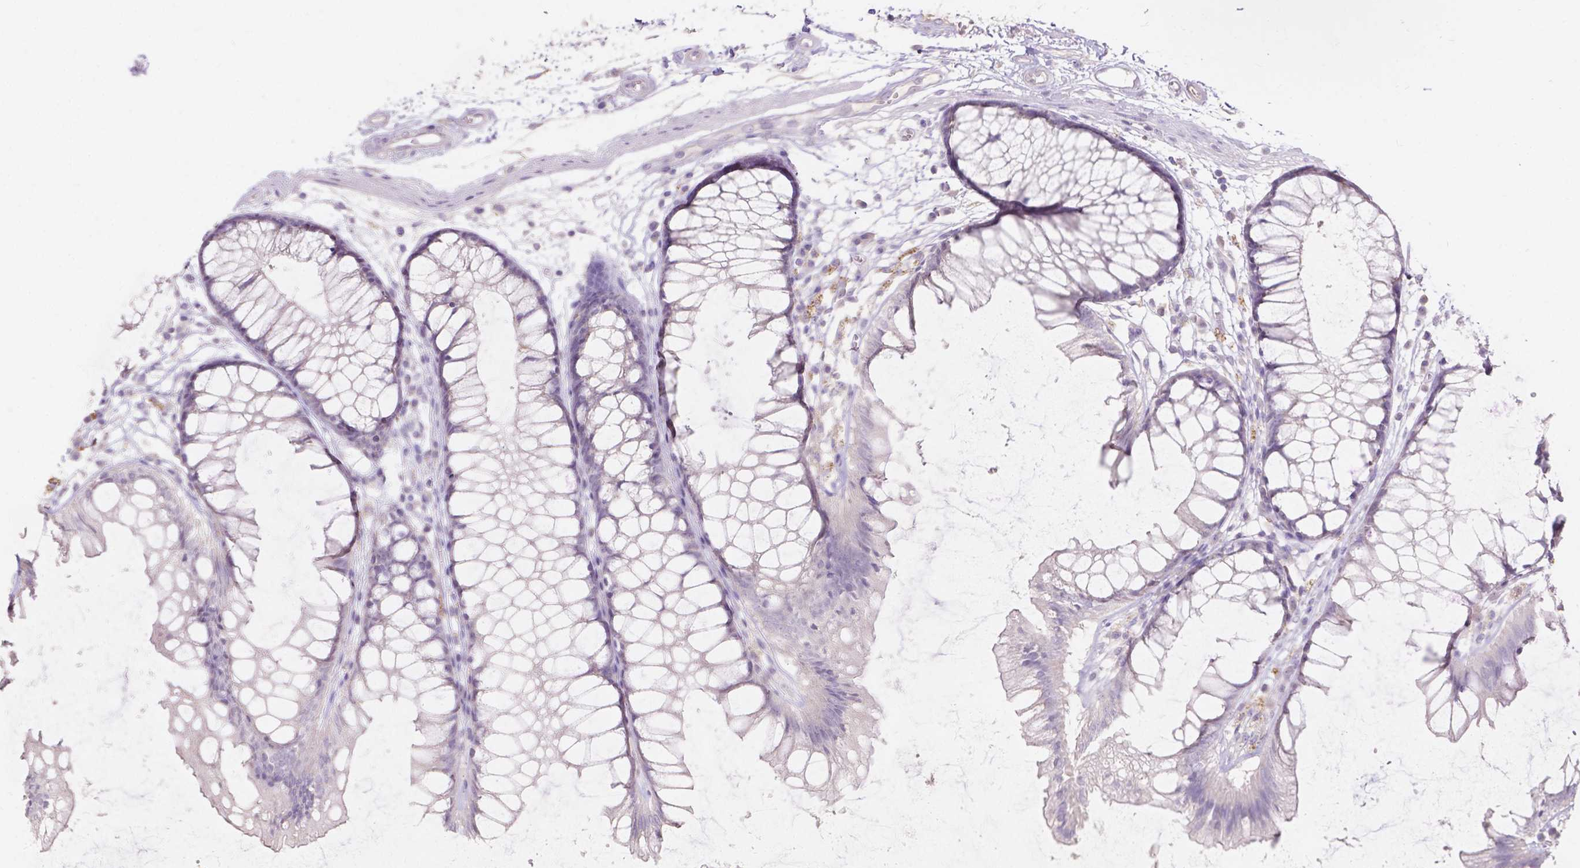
{"staining": {"intensity": "negative", "quantity": "none", "location": "none"}, "tissue": "colon", "cell_type": "Endothelial cells", "image_type": "normal", "snomed": [{"axis": "morphology", "description": "Normal tissue, NOS"}, {"axis": "morphology", "description": "Adenocarcinoma, NOS"}, {"axis": "topography", "description": "Colon"}], "caption": "DAB (3,3'-diaminobenzidine) immunohistochemical staining of unremarkable human colon shows no significant staining in endothelial cells.", "gene": "DCAF4L1", "patient": {"sex": "male", "age": 65}}